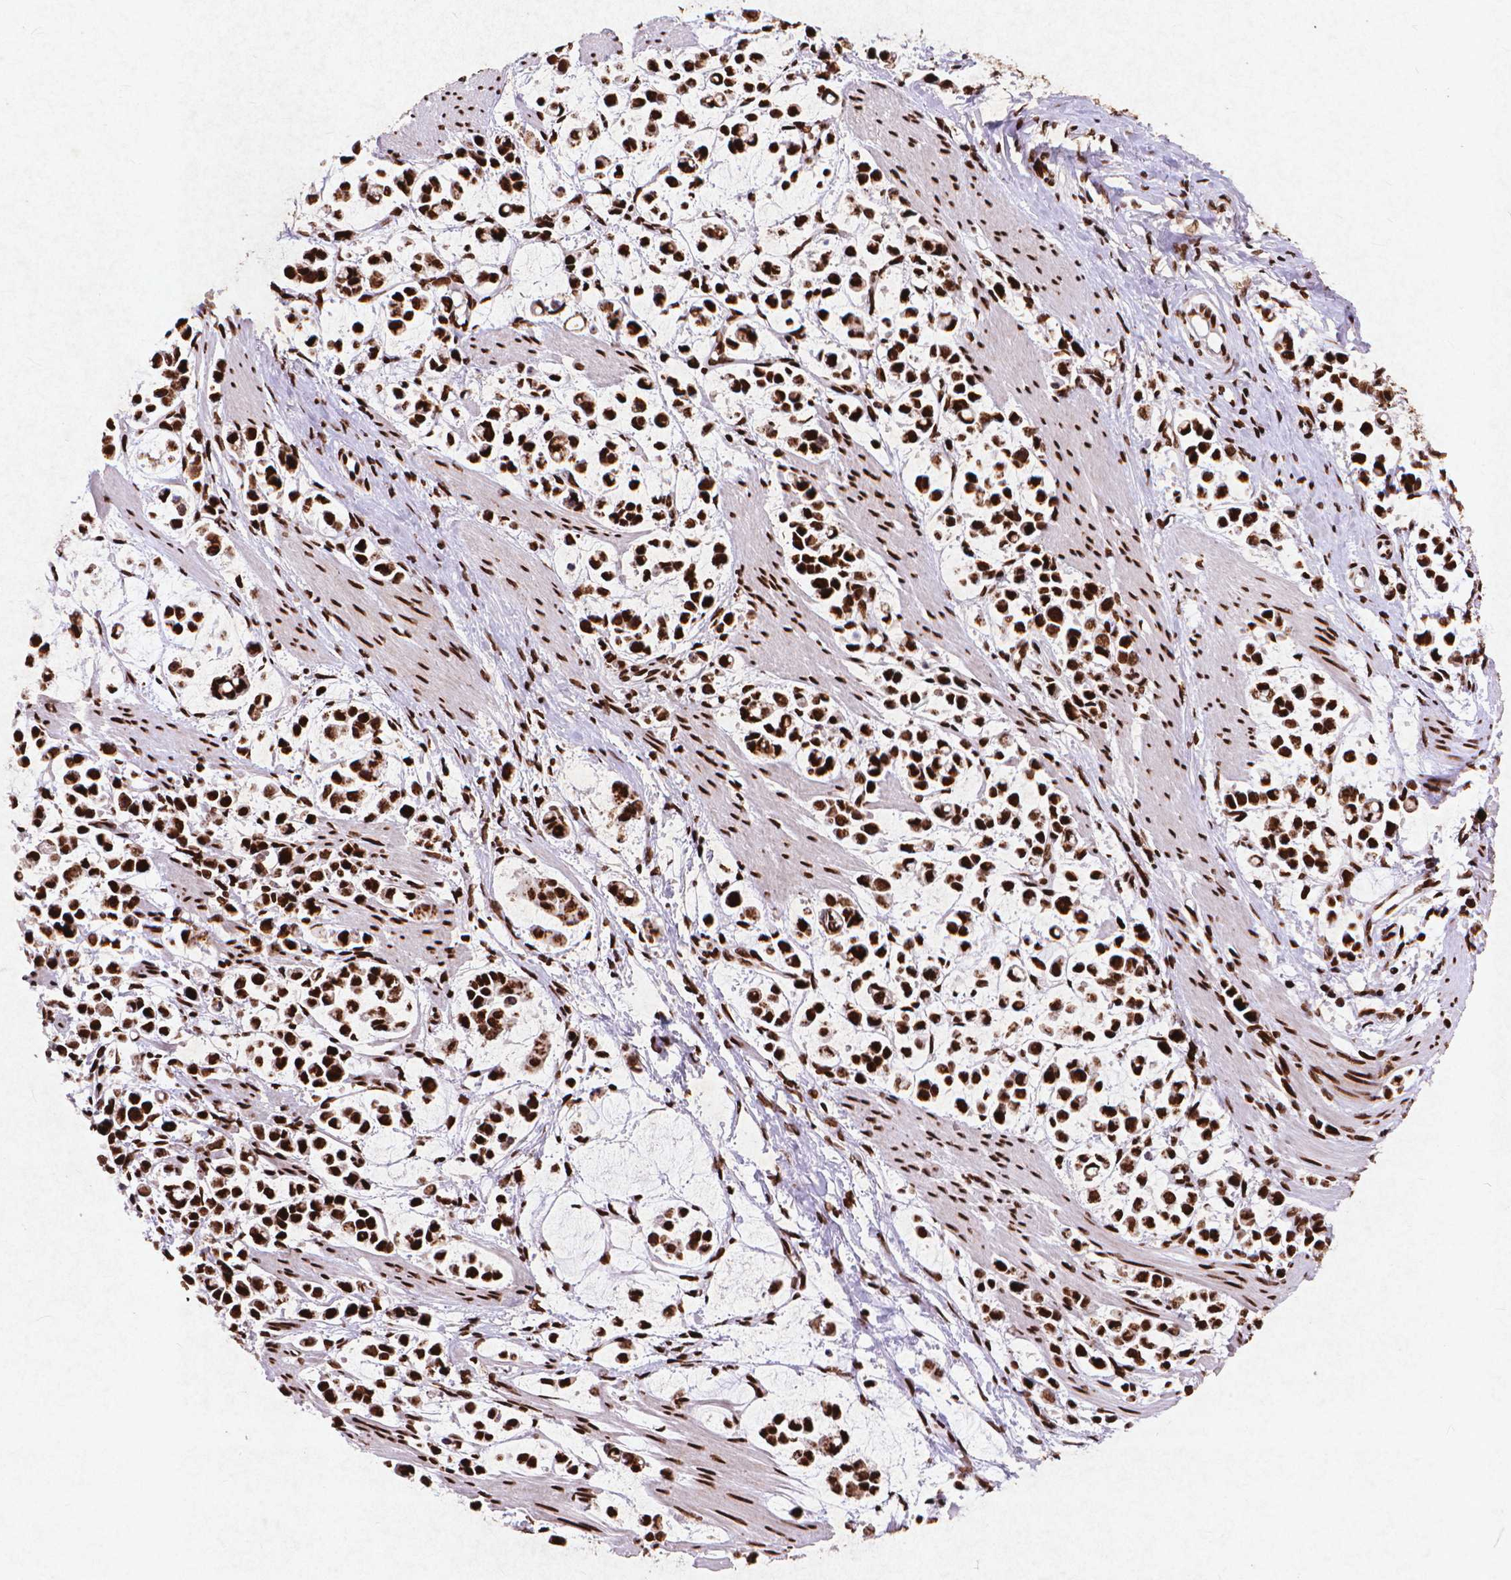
{"staining": {"intensity": "strong", "quantity": ">75%", "location": "nuclear"}, "tissue": "stomach cancer", "cell_type": "Tumor cells", "image_type": "cancer", "snomed": [{"axis": "morphology", "description": "Adenocarcinoma, NOS"}, {"axis": "topography", "description": "Stomach"}], "caption": "An IHC micrograph of tumor tissue is shown. Protein staining in brown highlights strong nuclear positivity in stomach cancer (adenocarcinoma) within tumor cells.", "gene": "CITED2", "patient": {"sex": "male", "age": 82}}